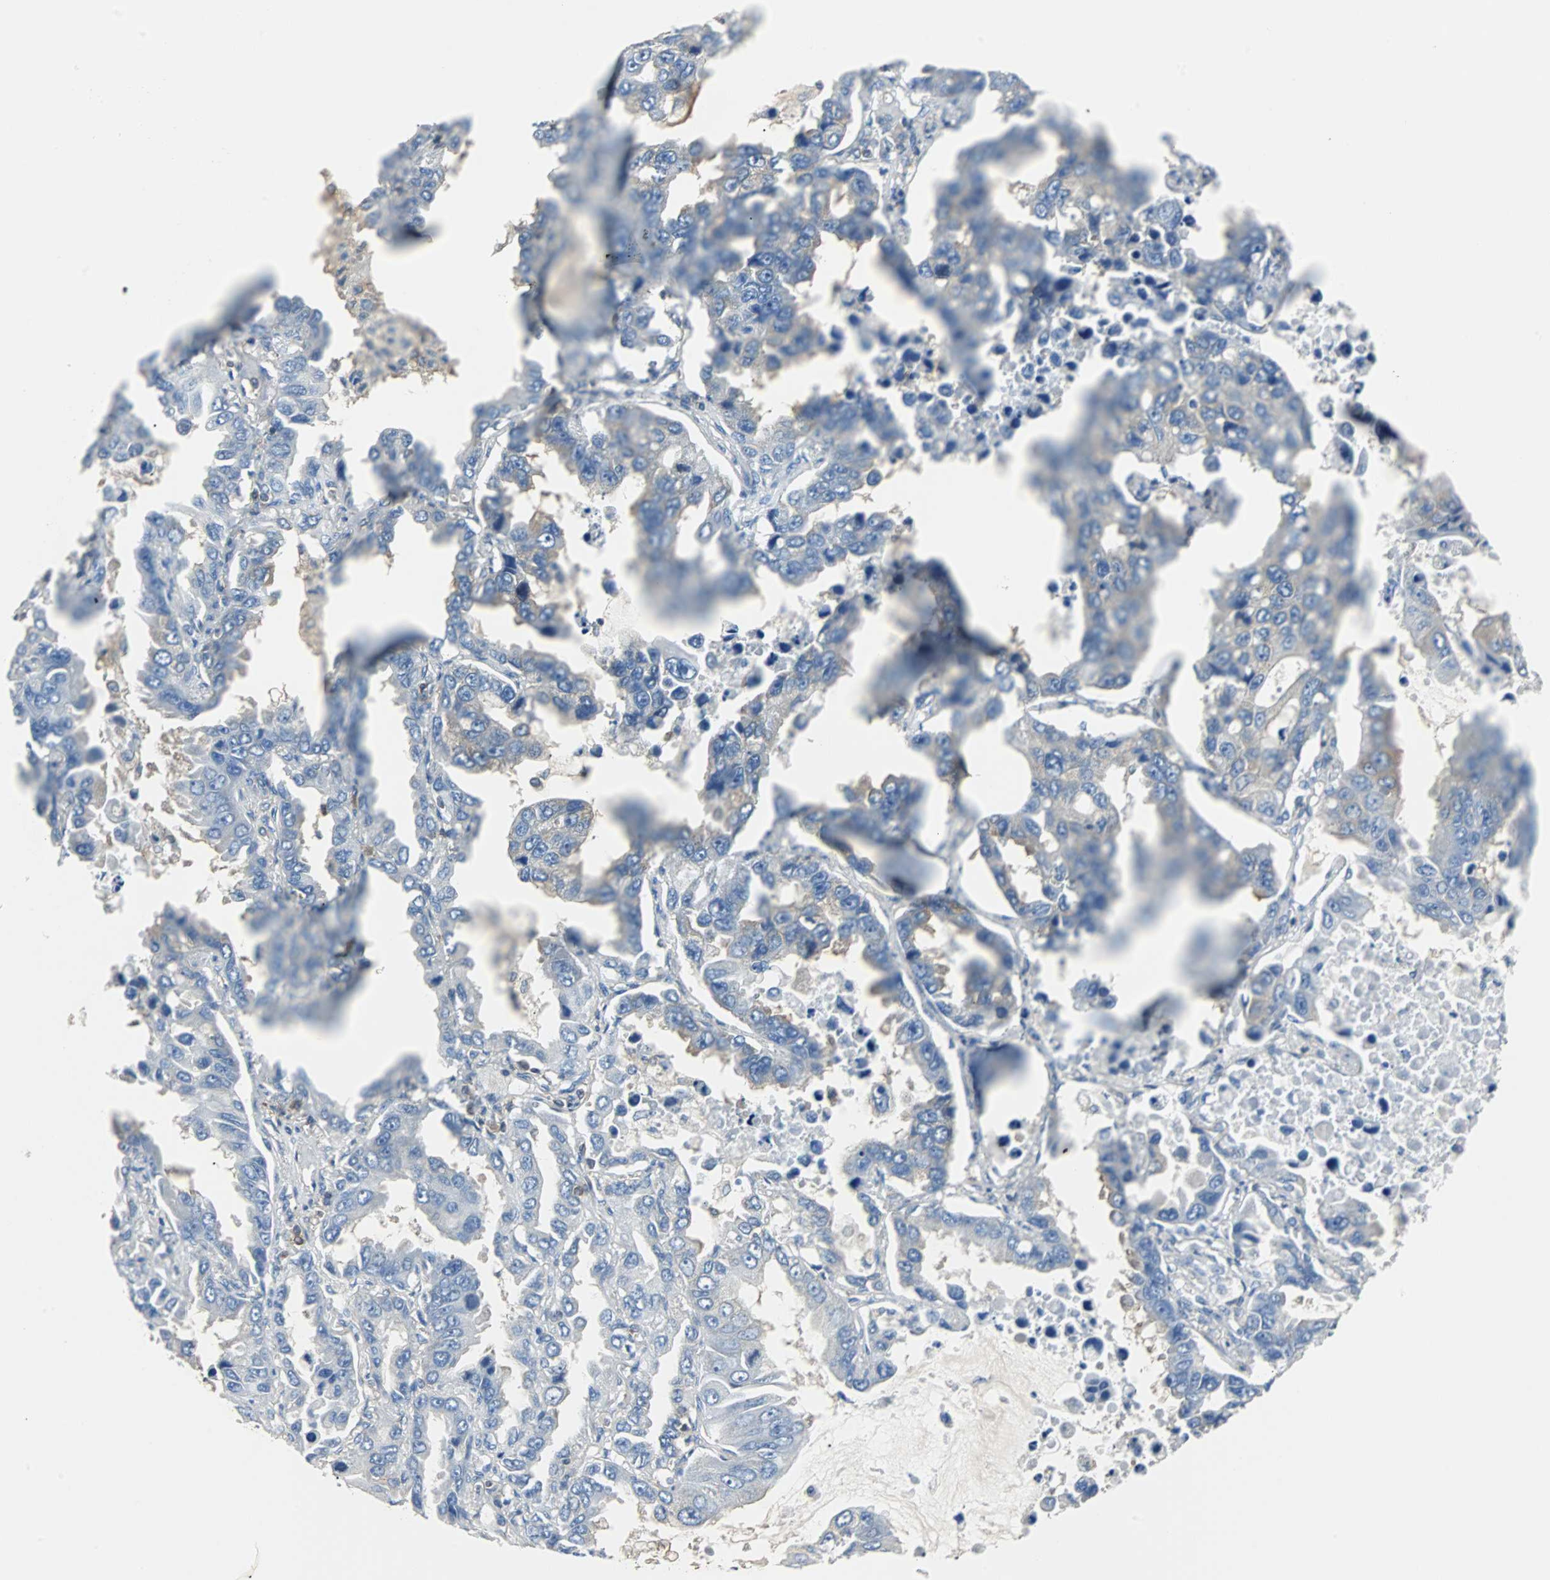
{"staining": {"intensity": "negative", "quantity": "none", "location": "none"}, "tissue": "lung cancer", "cell_type": "Tumor cells", "image_type": "cancer", "snomed": [{"axis": "morphology", "description": "Adenocarcinoma, NOS"}, {"axis": "topography", "description": "Lung"}], "caption": "IHC micrograph of human lung adenocarcinoma stained for a protein (brown), which shows no expression in tumor cells.", "gene": "TSC22D4", "patient": {"sex": "male", "age": 64}}